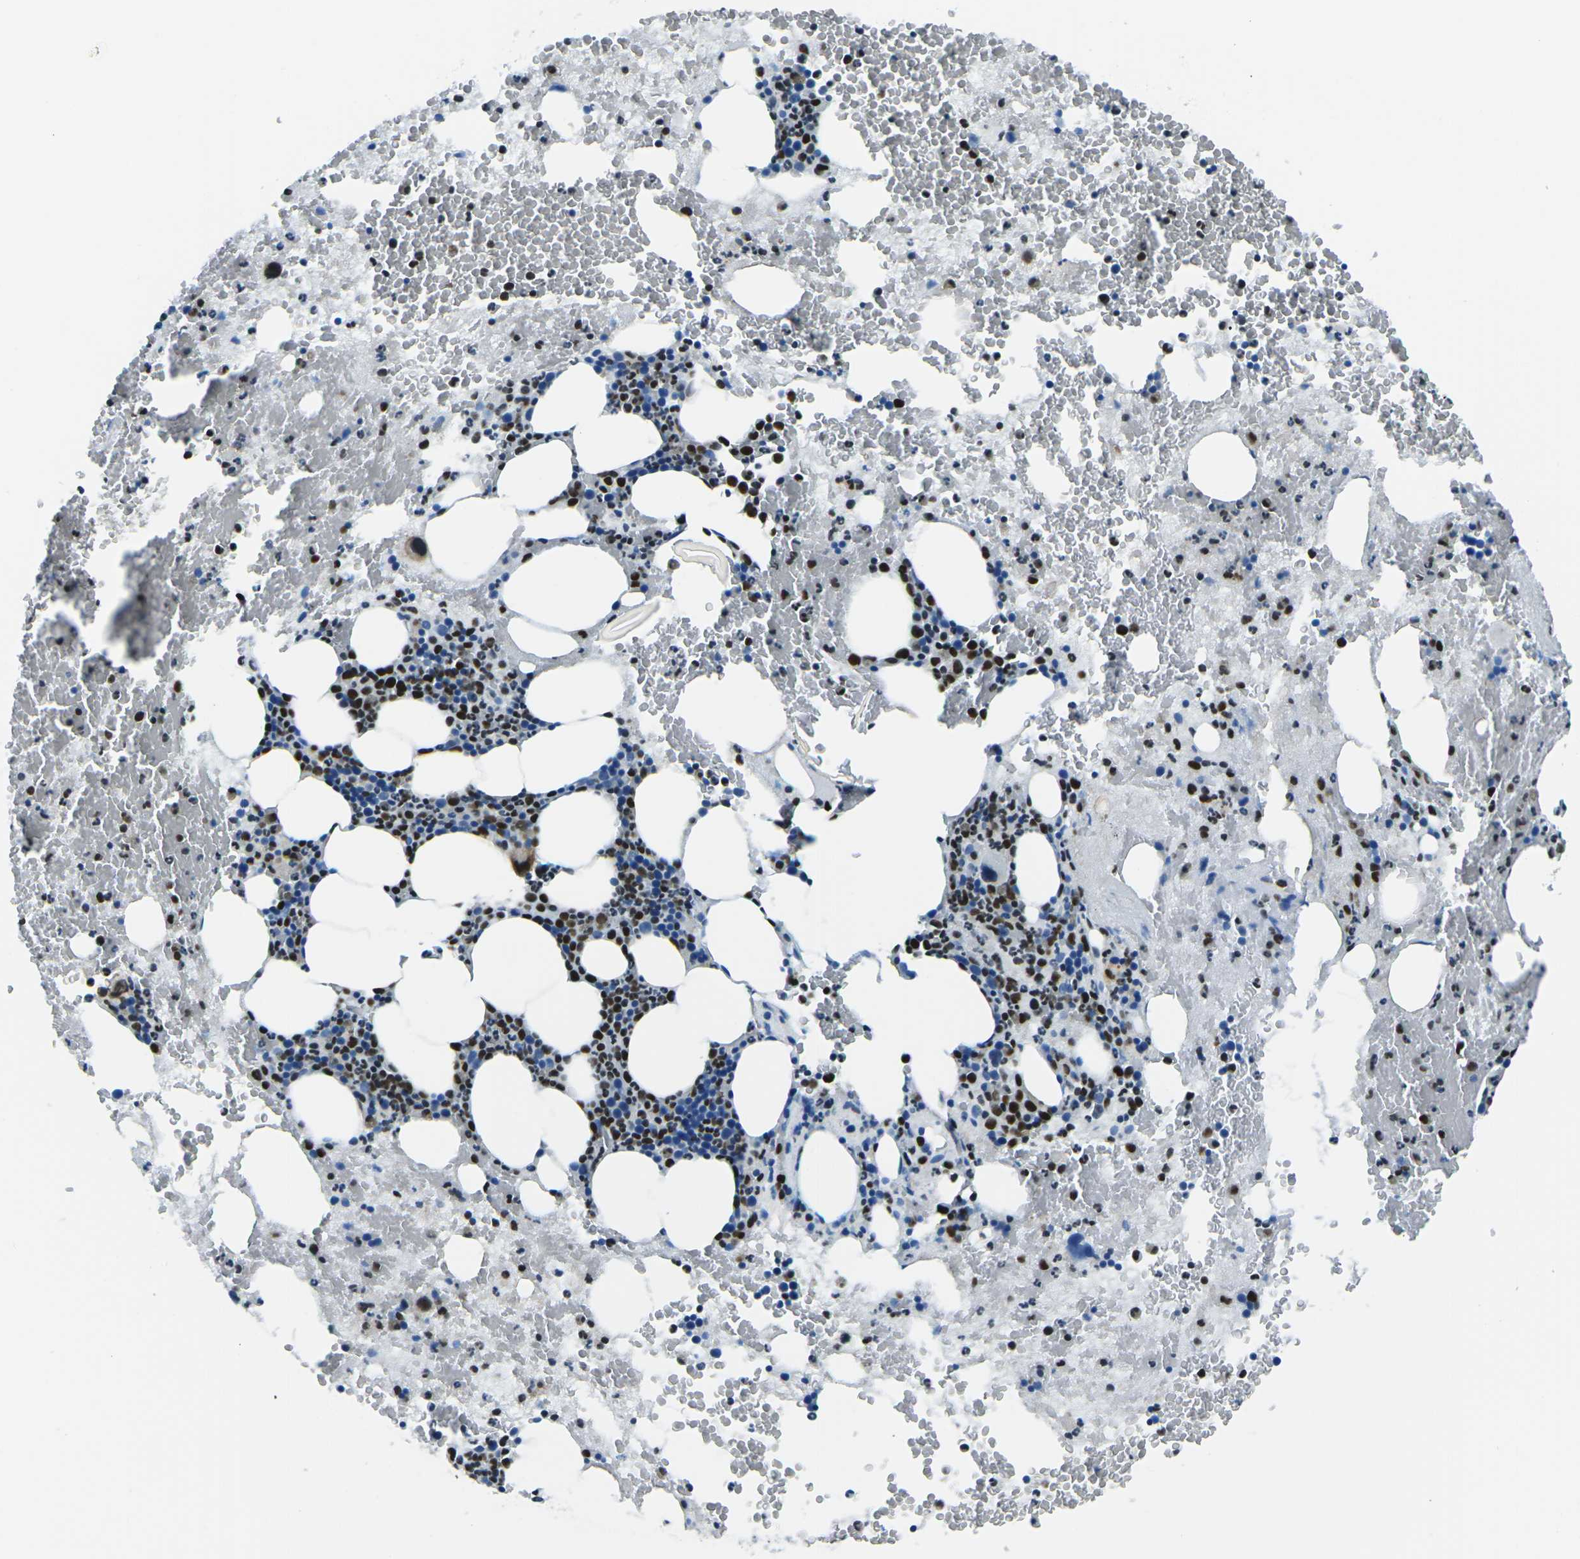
{"staining": {"intensity": "strong", "quantity": "25%-75%", "location": "nuclear"}, "tissue": "bone marrow", "cell_type": "Hematopoietic cells", "image_type": "normal", "snomed": [{"axis": "morphology", "description": "Normal tissue, NOS"}, {"axis": "topography", "description": "Bone marrow"}], "caption": "Protein analysis of normal bone marrow demonstrates strong nuclear staining in approximately 25%-75% of hematopoietic cells.", "gene": "CELF2", "patient": {"sex": "female", "age": 73}}